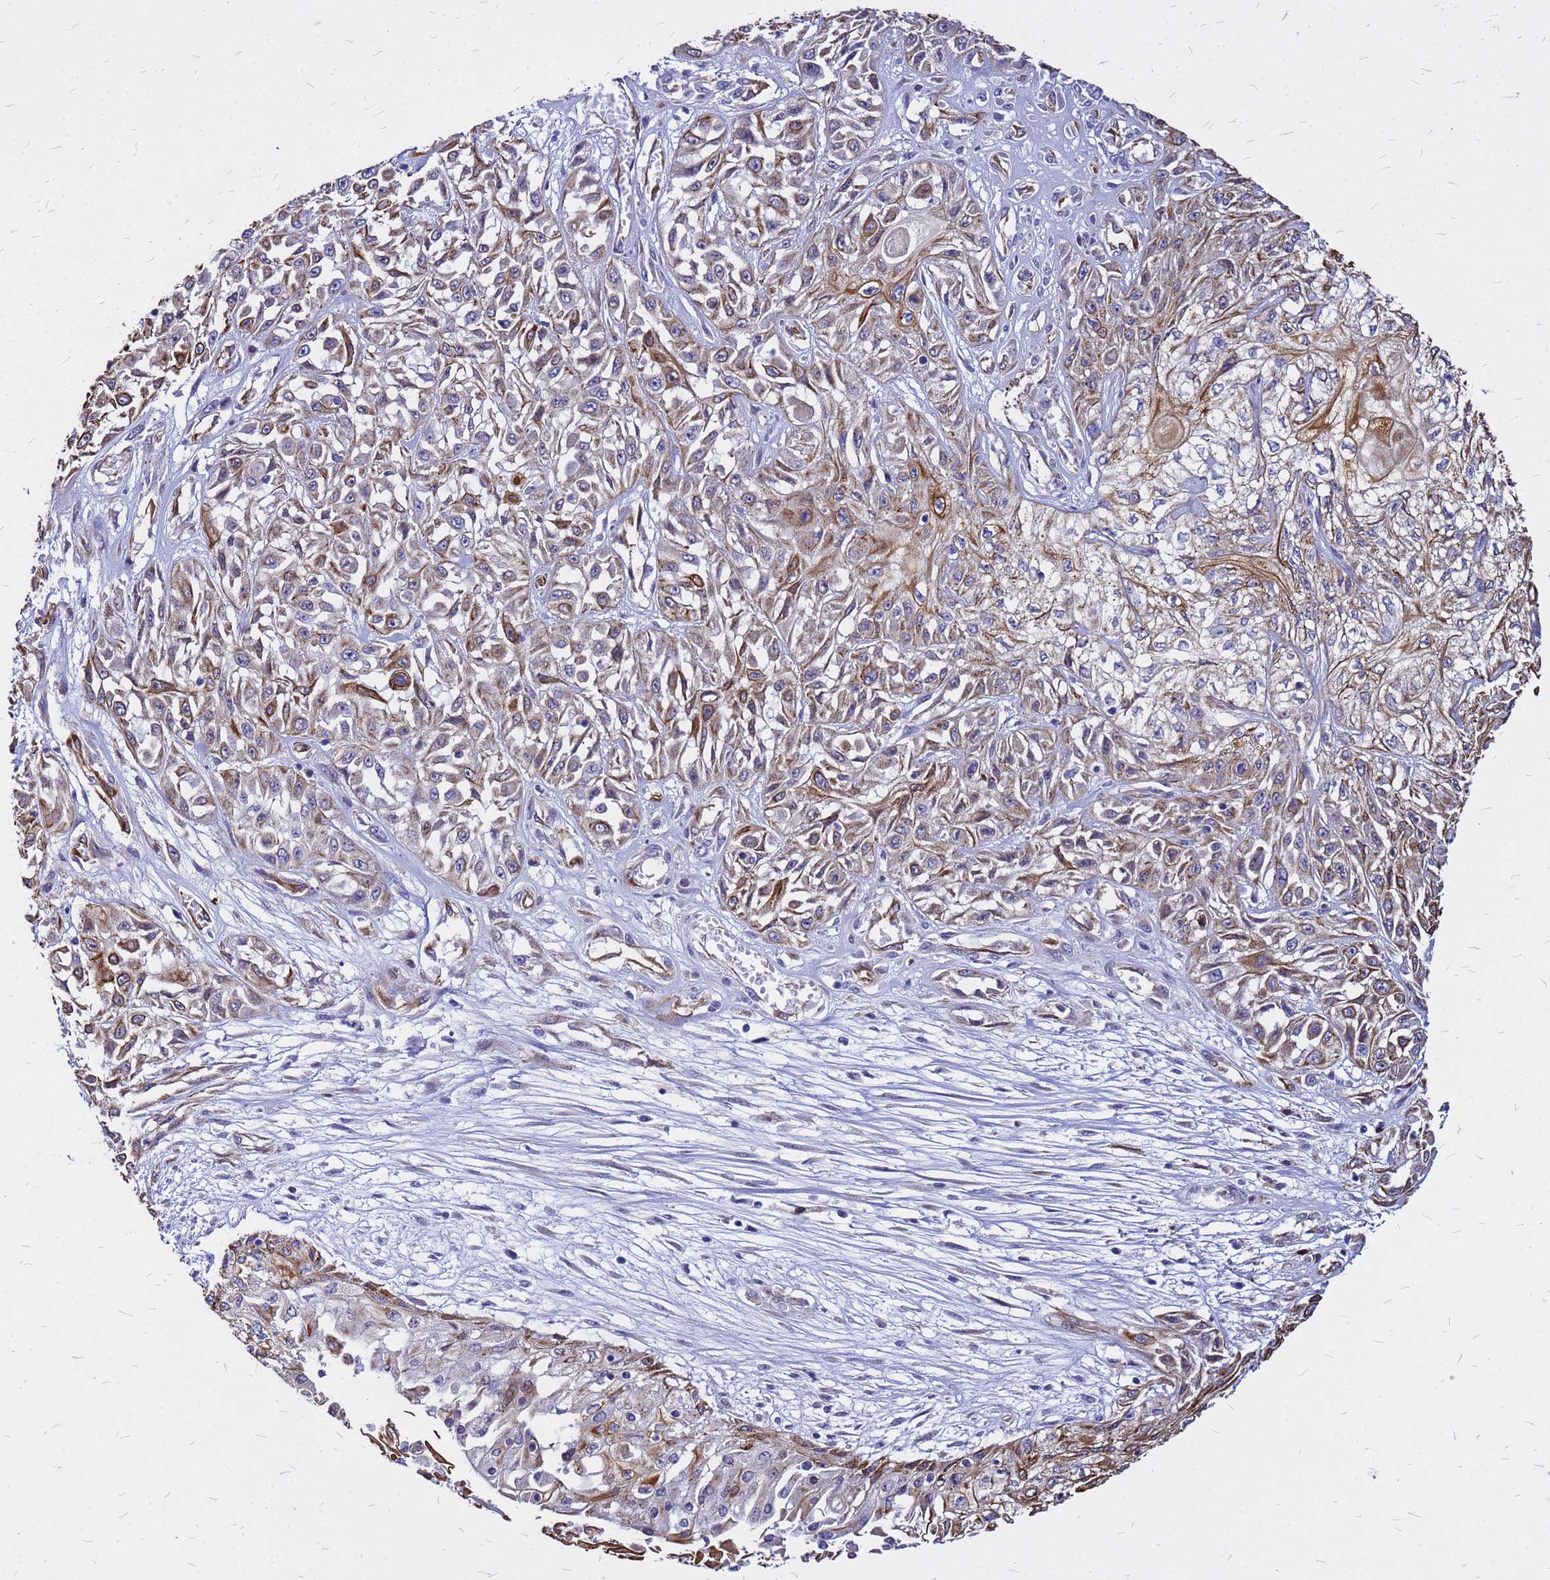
{"staining": {"intensity": "moderate", "quantity": "25%-75%", "location": "cytoplasmic/membranous"}, "tissue": "skin cancer", "cell_type": "Tumor cells", "image_type": "cancer", "snomed": [{"axis": "morphology", "description": "Squamous cell carcinoma, NOS"}, {"axis": "morphology", "description": "Squamous cell carcinoma, metastatic, NOS"}, {"axis": "topography", "description": "Skin"}, {"axis": "topography", "description": "Lymph node"}], "caption": "The immunohistochemical stain highlights moderate cytoplasmic/membranous expression in tumor cells of skin cancer (metastatic squamous cell carcinoma) tissue.", "gene": "NOSTRIN", "patient": {"sex": "male", "age": 75}}